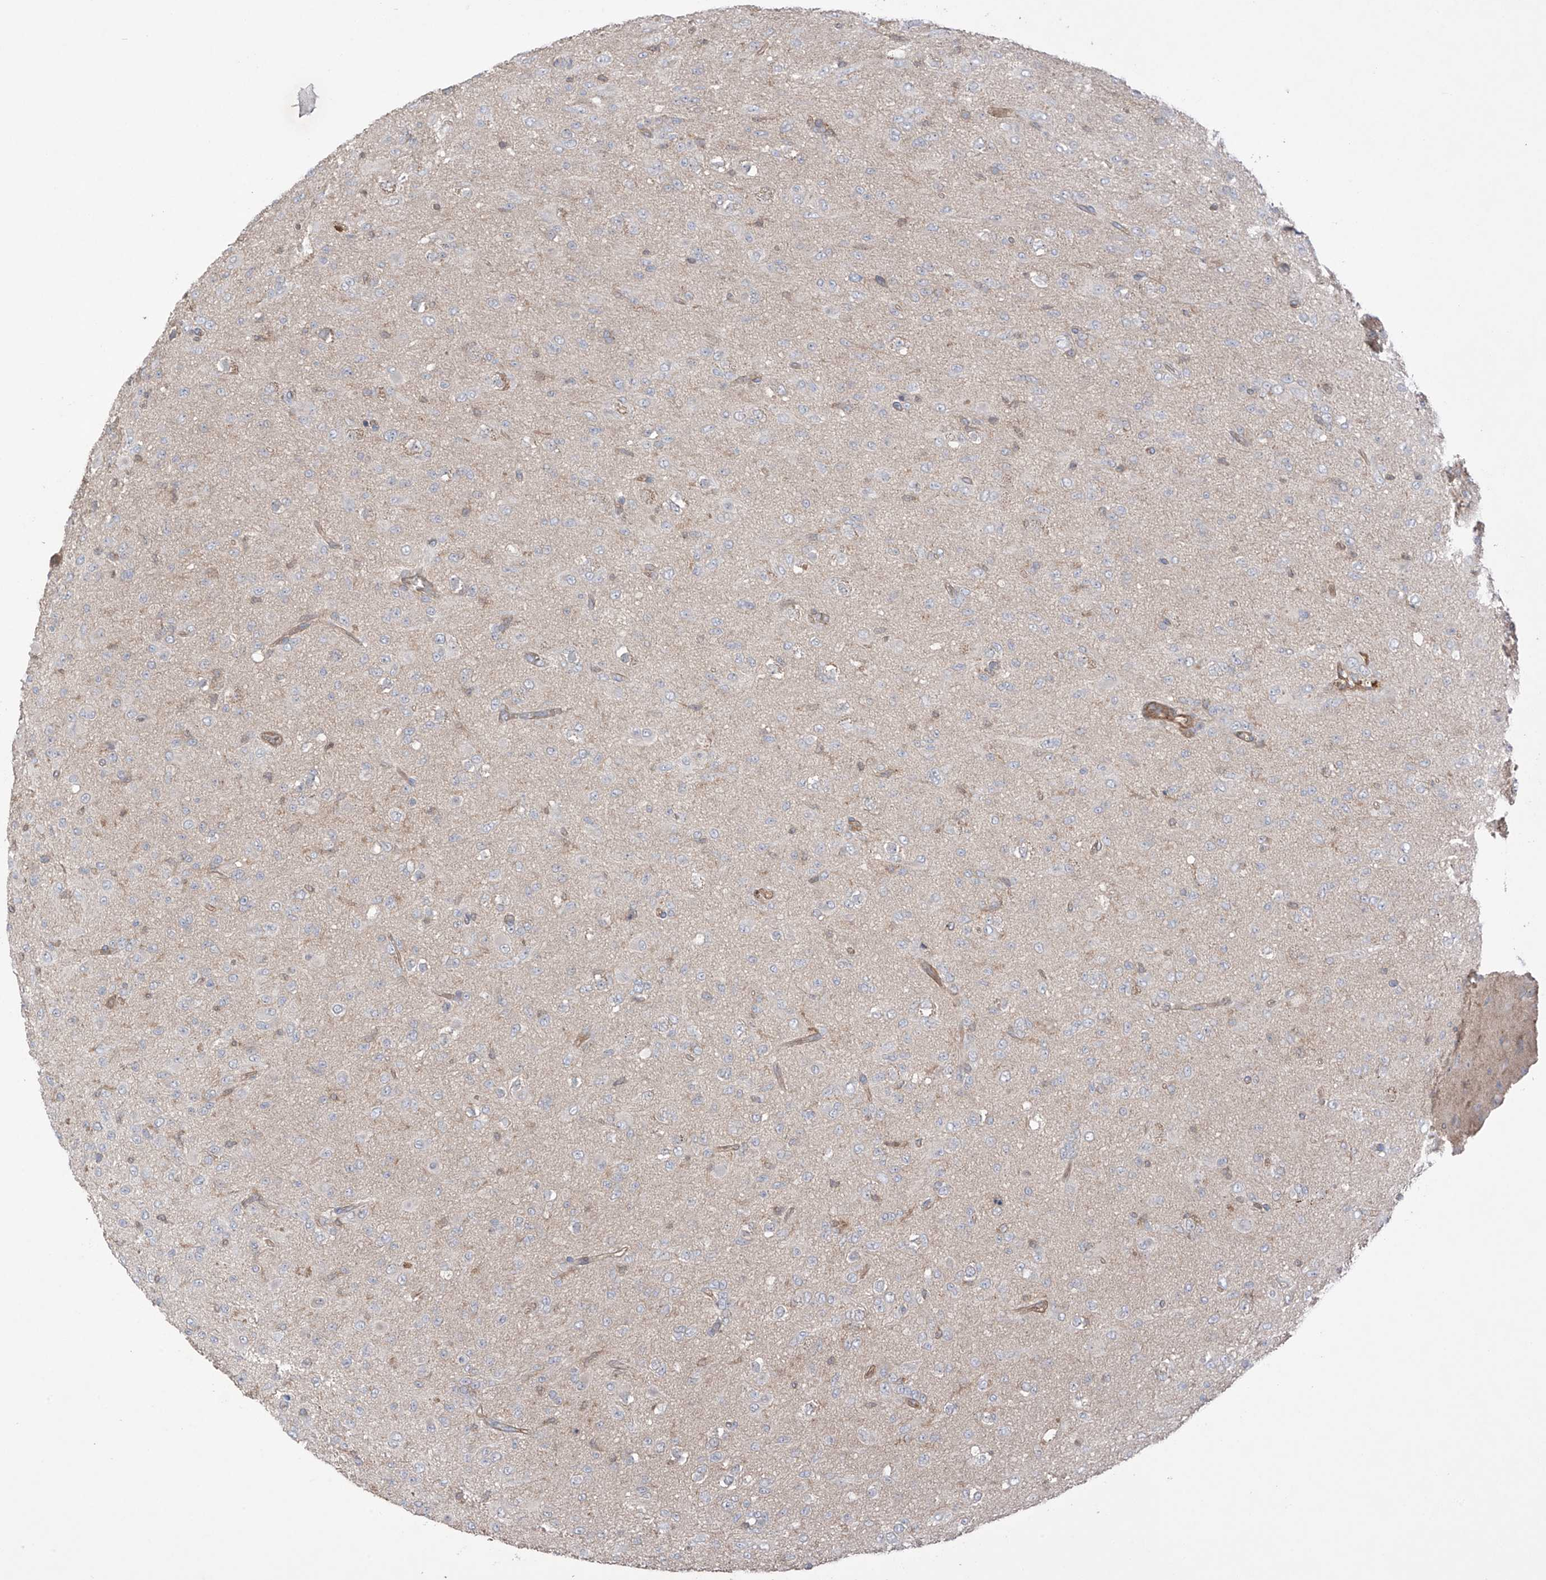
{"staining": {"intensity": "negative", "quantity": "none", "location": "none"}, "tissue": "glioma", "cell_type": "Tumor cells", "image_type": "cancer", "snomed": [{"axis": "morphology", "description": "Glioma, malignant, Low grade"}, {"axis": "topography", "description": "Brain"}], "caption": "DAB immunohistochemical staining of human glioma exhibits no significant staining in tumor cells. (IHC, brightfield microscopy, high magnification).", "gene": "TRMU", "patient": {"sex": "male", "age": 65}}